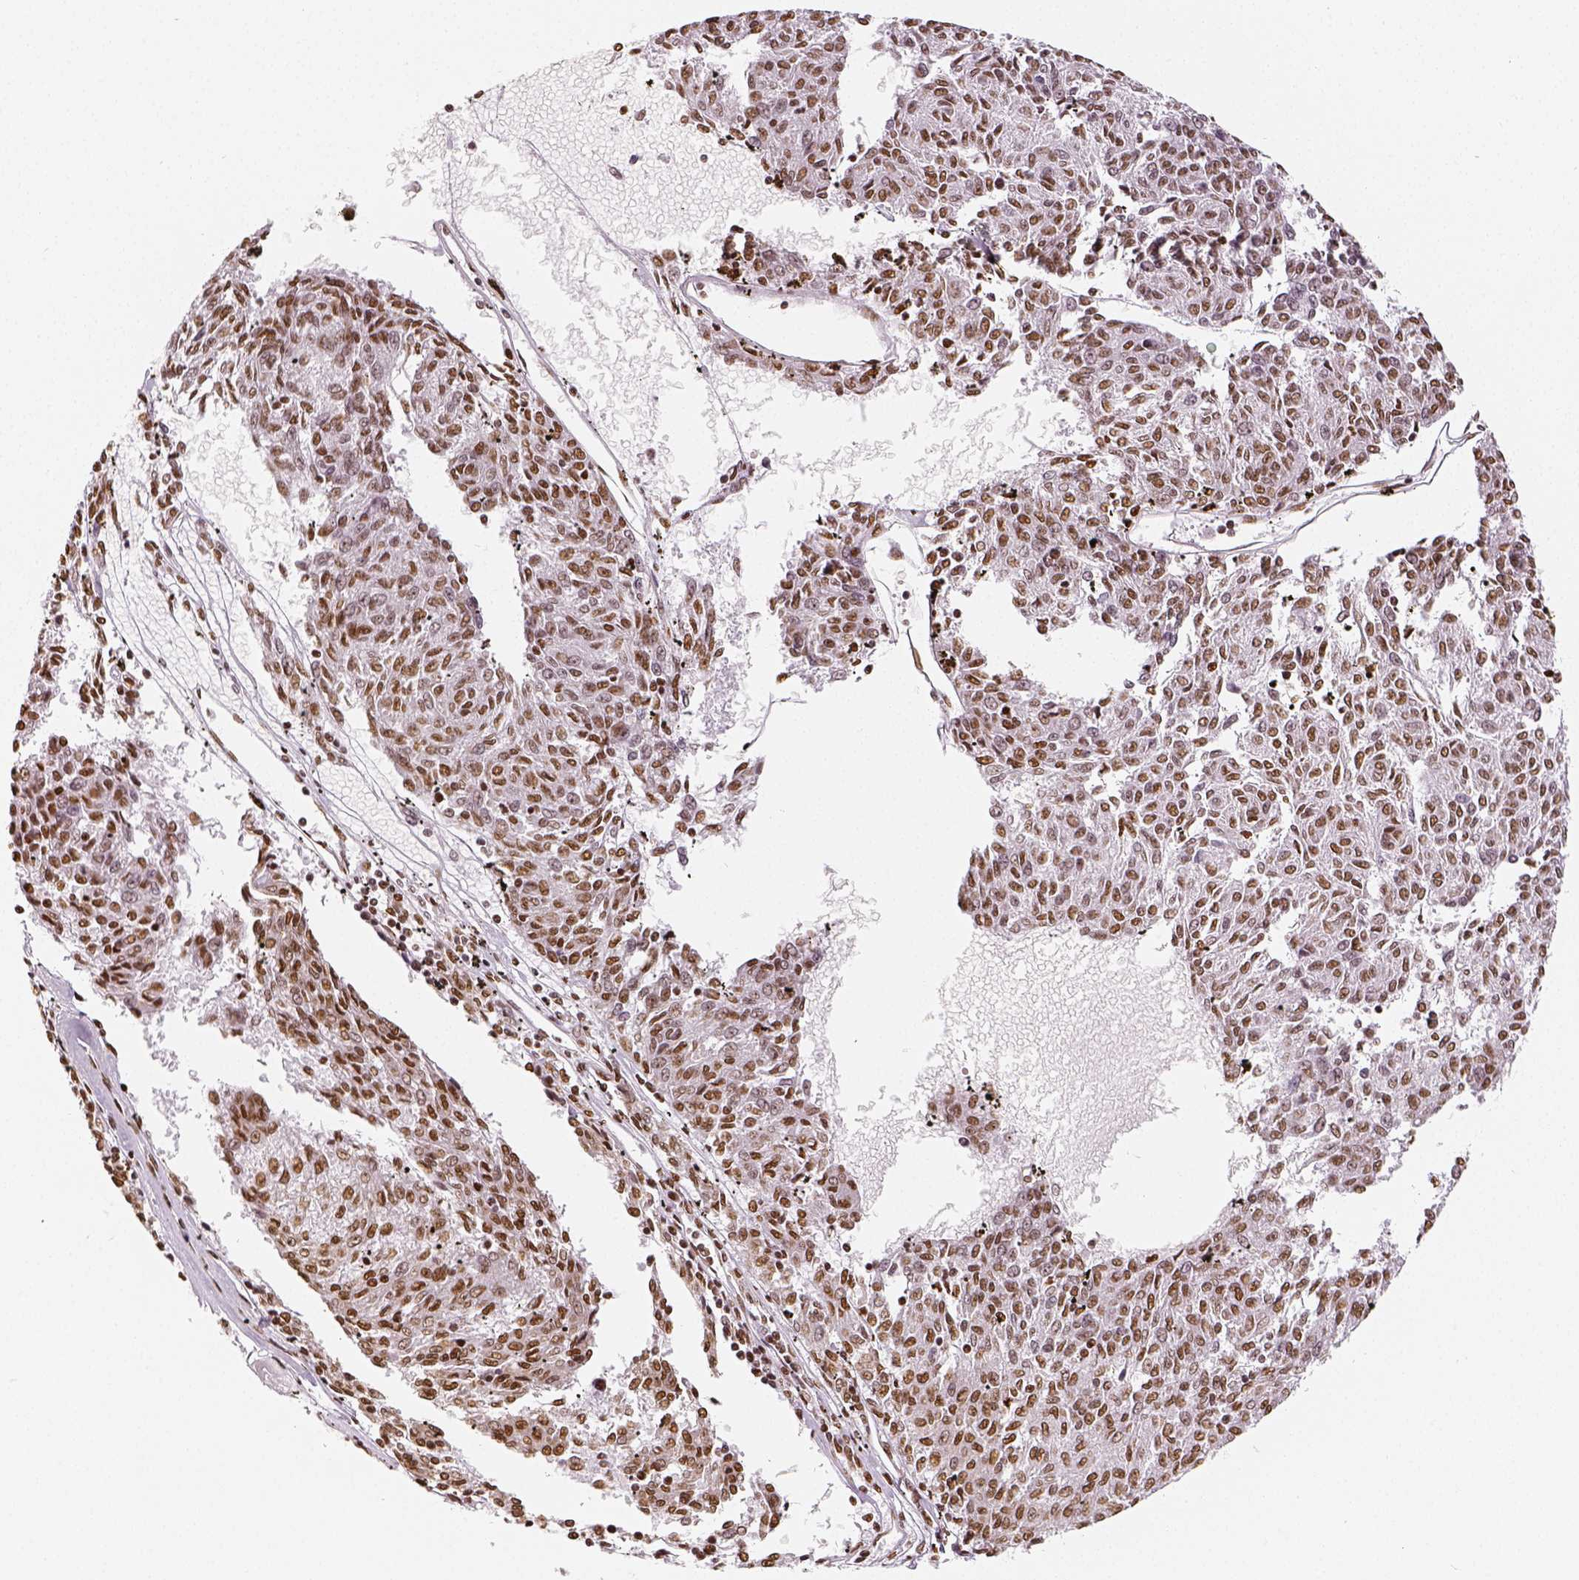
{"staining": {"intensity": "moderate", "quantity": ">75%", "location": "nuclear"}, "tissue": "melanoma", "cell_type": "Tumor cells", "image_type": "cancer", "snomed": [{"axis": "morphology", "description": "Malignant melanoma, NOS"}, {"axis": "topography", "description": "Skin"}], "caption": "Immunohistochemical staining of malignant melanoma exhibits medium levels of moderate nuclear protein positivity in approximately >75% of tumor cells. Immunohistochemistry (ihc) stains the protein in brown and the nuclei are stained blue.", "gene": "KDM5B", "patient": {"sex": "female", "age": 72}}